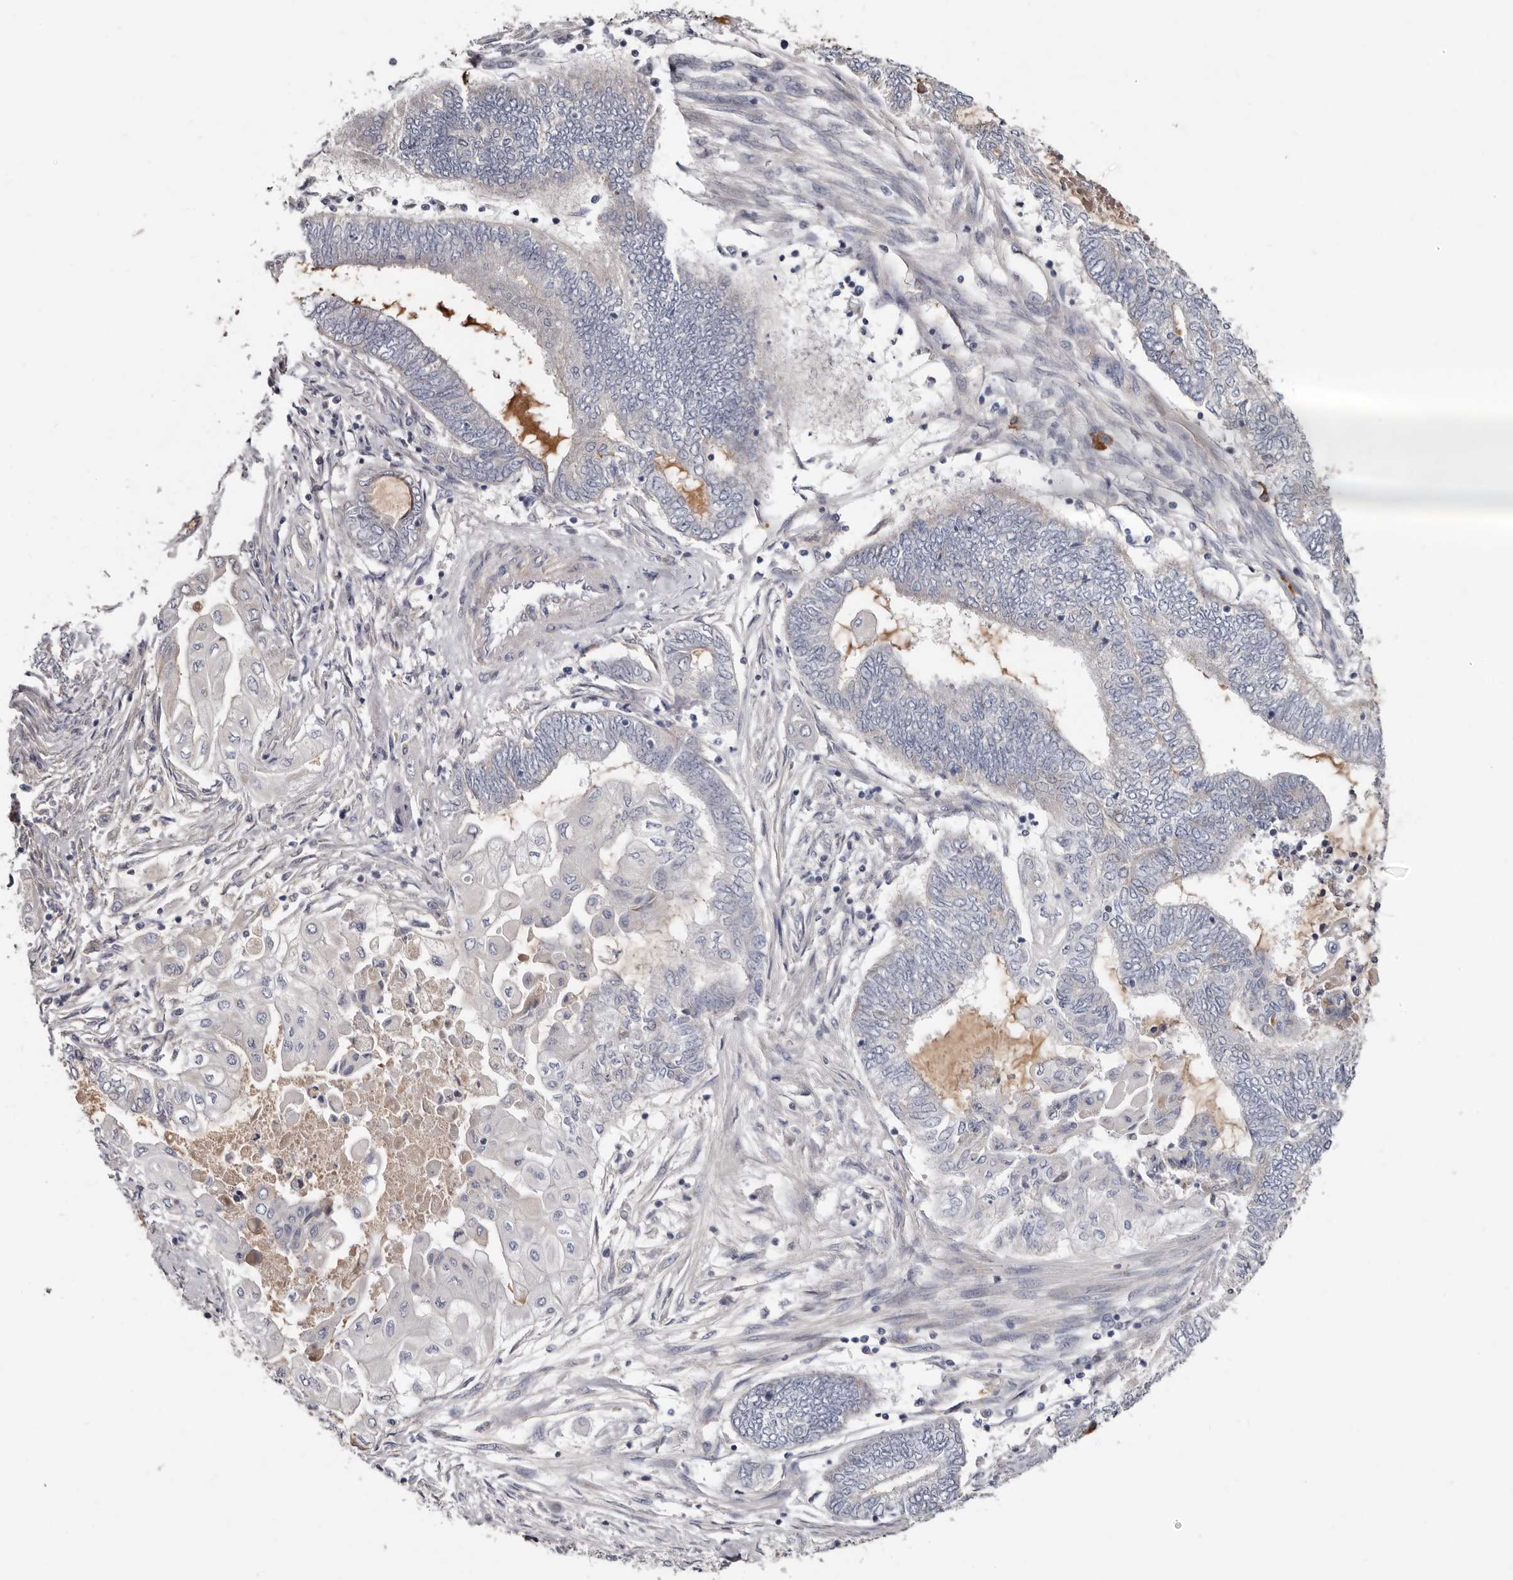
{"staining": {"intensity": "negative", "quantity": "none", "location": "none"}, "tissue": "endometrial cancer", "cell_type": "Tumor cells", "image_type": "cancer", "snomed": [{"axis": "morphology", "description": "Adenocarcinoma, NOS"}, {"axis": "topography", "description": "Uterus"}, {"axis": "topography", "description": "Endometrium"}], "caption": "A high-resolution photomicrograph shows immunohistochemistry (IHC) staining of endometrial cancer, which reveals no significant positivity in tumor cells.", "gene": "SPTA1", "patient": {"sex": "female", "age": 70}}